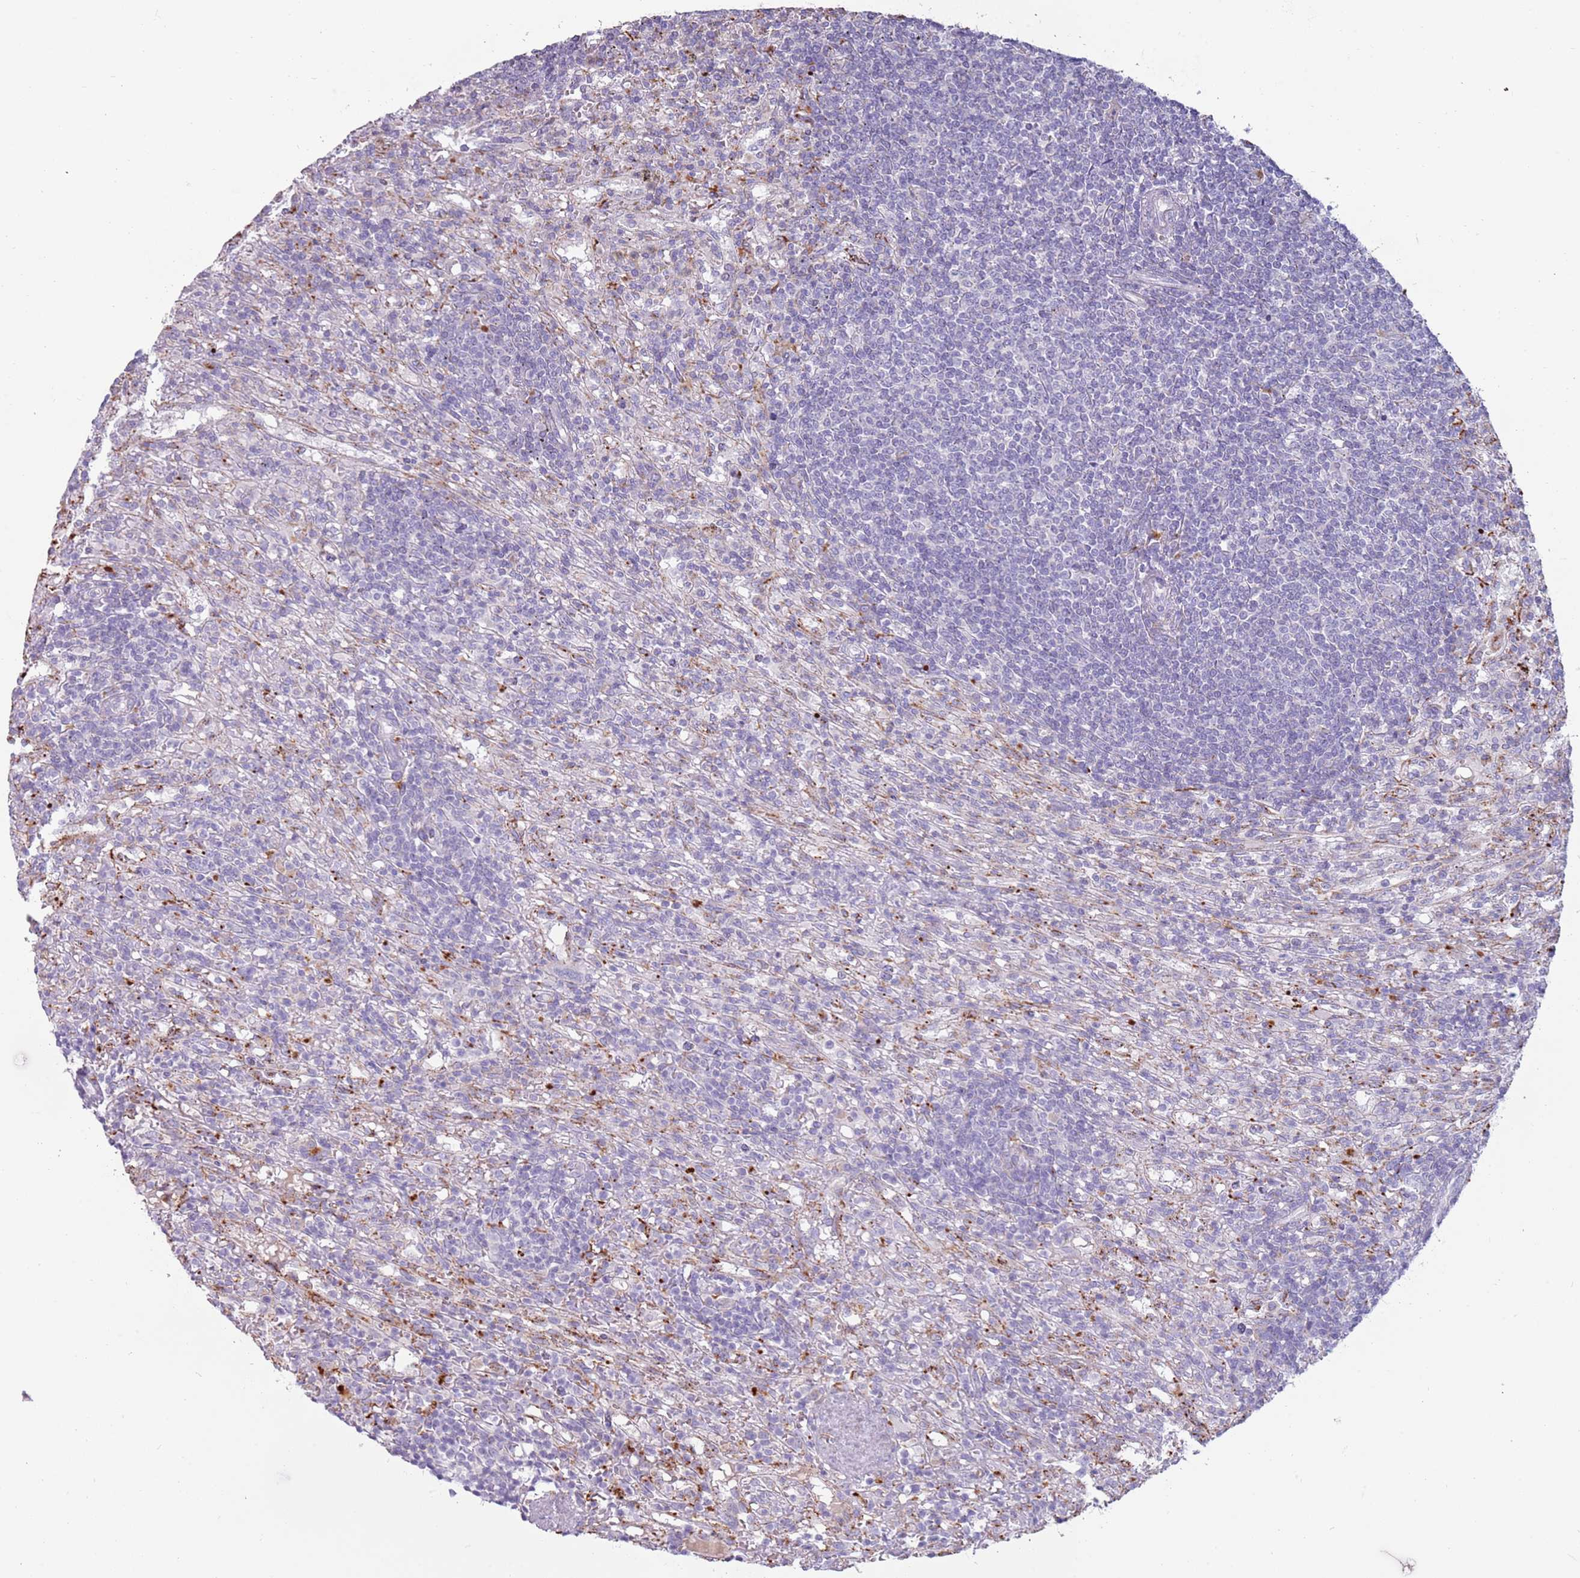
{"staining": {"intensity": "negative", "quantity": "none", "location": "none"}, "tissue": "lymphoma", "cell_type": "Tumor cells", "image_type": "cancer", "snomed": [{"axis": "morphology", "description": "Malignant lymphoma, non-Hodgkin's type, Low grade"}, {"axis": "topography", "description": "Spleen"}], "caption": "Tumor cells are negative for protein expression in human lymphoma.", "gene": "NWD2", "patient": {"sex": "male", "age": 76}}